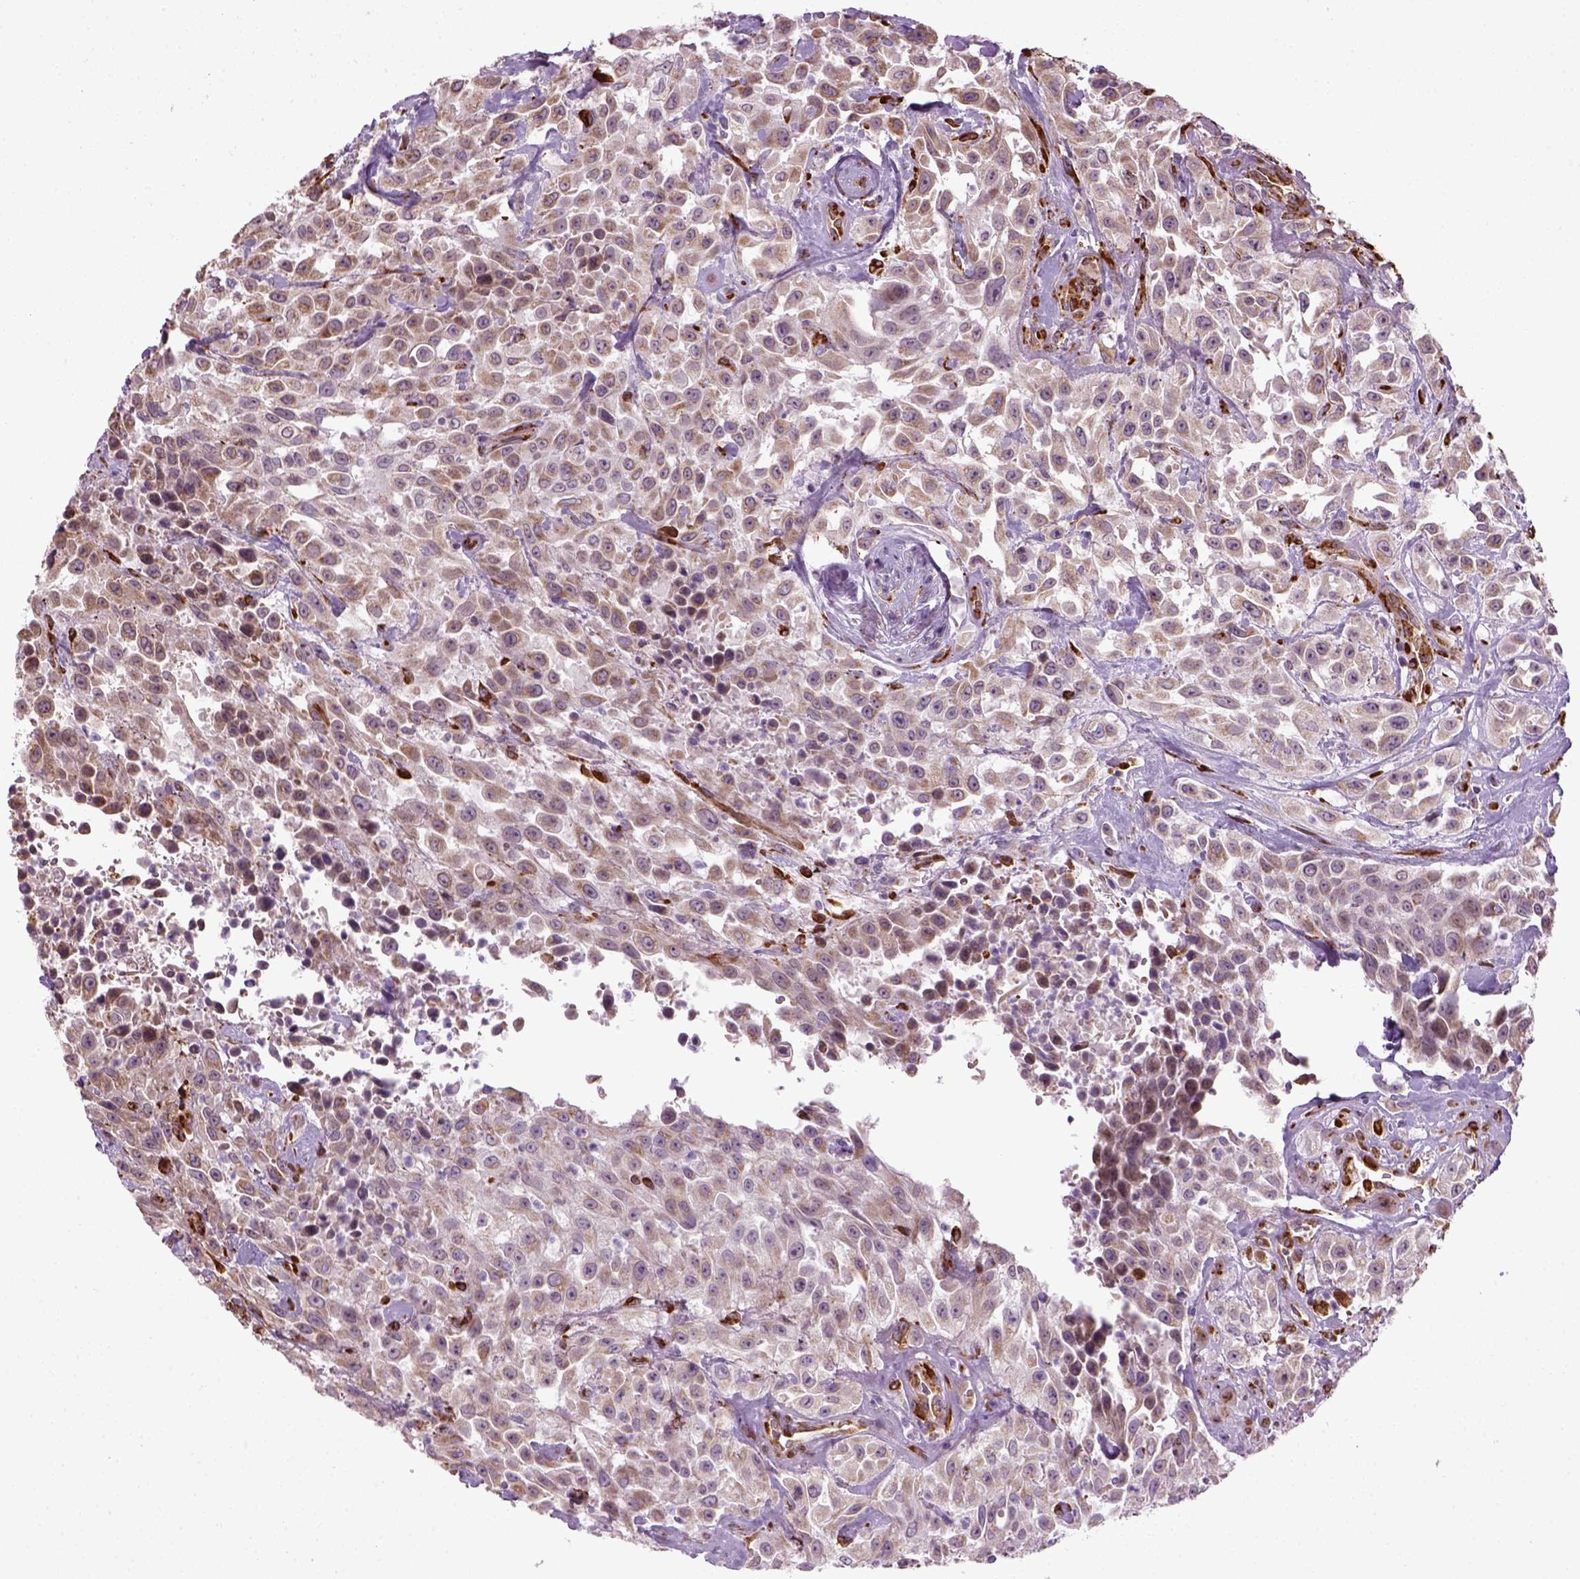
{"staining": {"intensity": "weak", "quantity": ">75%", "location": "cytoplasmic/membranous"}, "tissue": "urothelial cancer", "cell_type": "Tumor cells", "image_type": "cancer", "snomed": [{"axis": "morphology", "description": "Urothelial carcinoma, High grade"}, {"axis": "topography", "description": "Urinary bladder"}], "caption": "Urothelial cancer was stained to show a protein in brown. There is low levels of weak cytoplasmic/membranous staining in about >75% of tumor cells.", "gene": "XK", "patient": {"sex": "male", "age": 79}}